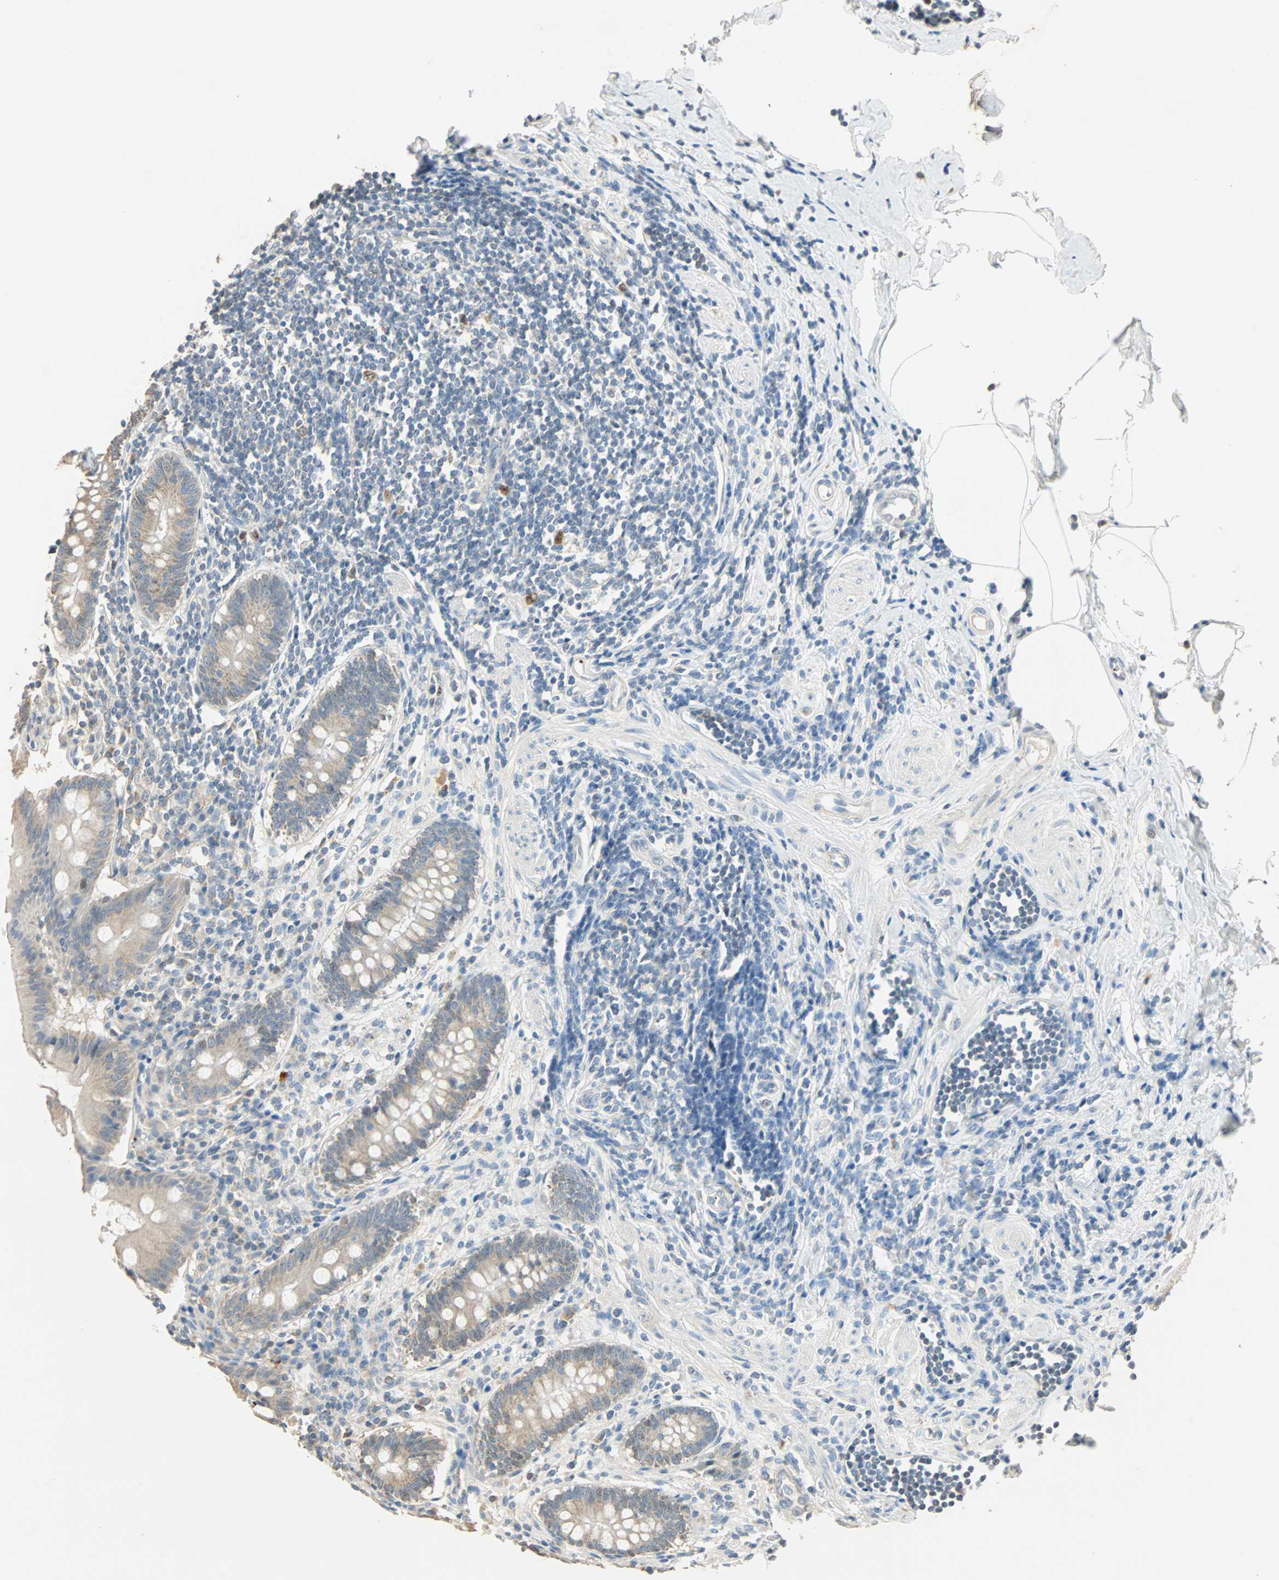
{"staining": {"intensity": "weak", "quantity": ">75%", "location": "cytoplasmic/membranous"}, "tissue": "appendix", "cell_type": "Glandular cells", "image_type": "normal", "snomed": [{"axis": "morphology", "description": "Normal tissue, NOS"}, {"axis": "topography", "description": "Appendix"}], "caption": "Weak cytoplasmic/membranous protein expression is appreciated in about >75% of glandular cells in appendix. The protein is shown in brown color, while the nuclei are stained blue.", "gene": "RAD18", "patient": {"sex": "female", "age": 50}}